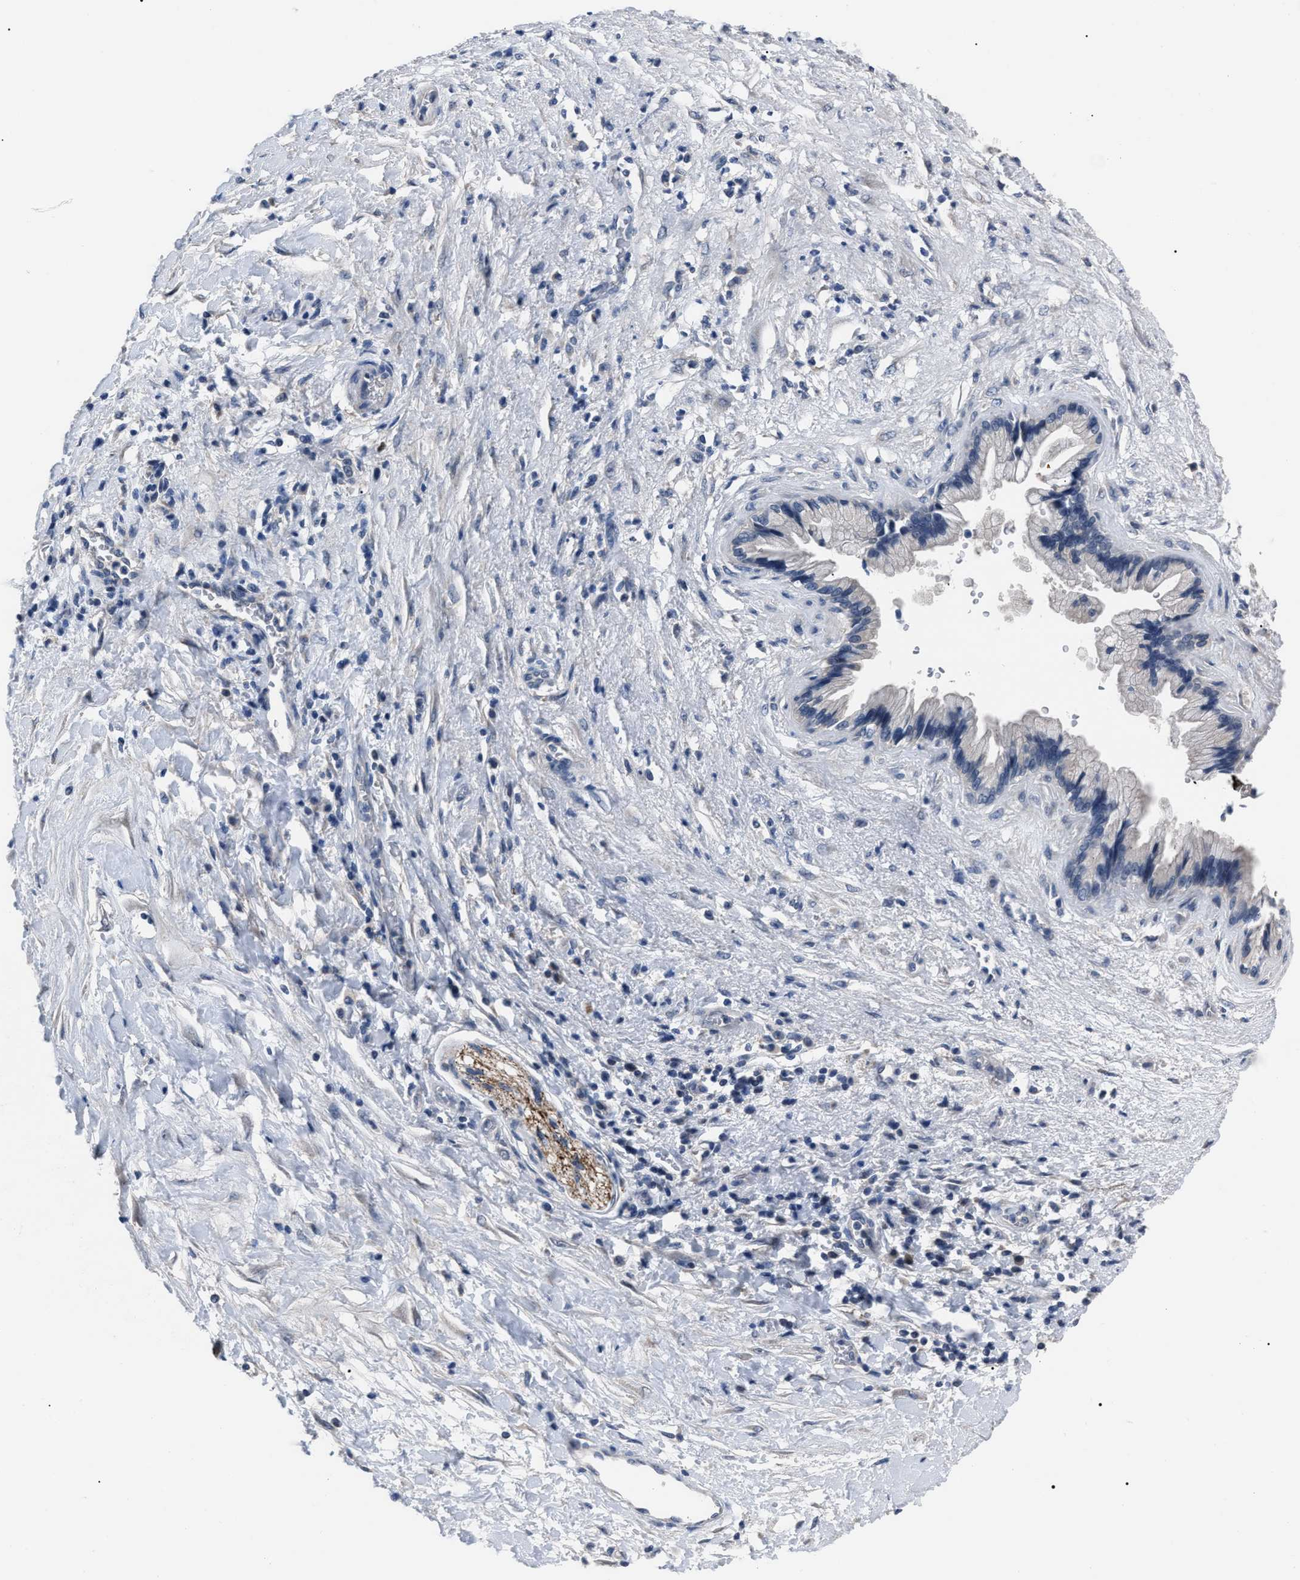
{"staining": {"intensity": "negative", "quantity": "none", "location": "none"}, "tissue": "pancreatic cancer", "cell_type": "Tumor cells", "image_type": "cancer", "snomed": [{"axis": "morphology", "description": "Normal tissue, NOS"}, {"axis": "morphology", "description": "Adenocarcinoma, NOS"}, {"axis": "topography", "description": "Pancreas"}, {"axis": "topography", "description": "Duodenum"}], "caption": "Immunohistochemistry histopathology image of human adenocarcinoma (pancreatic) stained for a protein (brown), which exhibits no expression in tumor cells.", "gene": "LRWD1", "patient": {"sex": "female", "age": 60}}